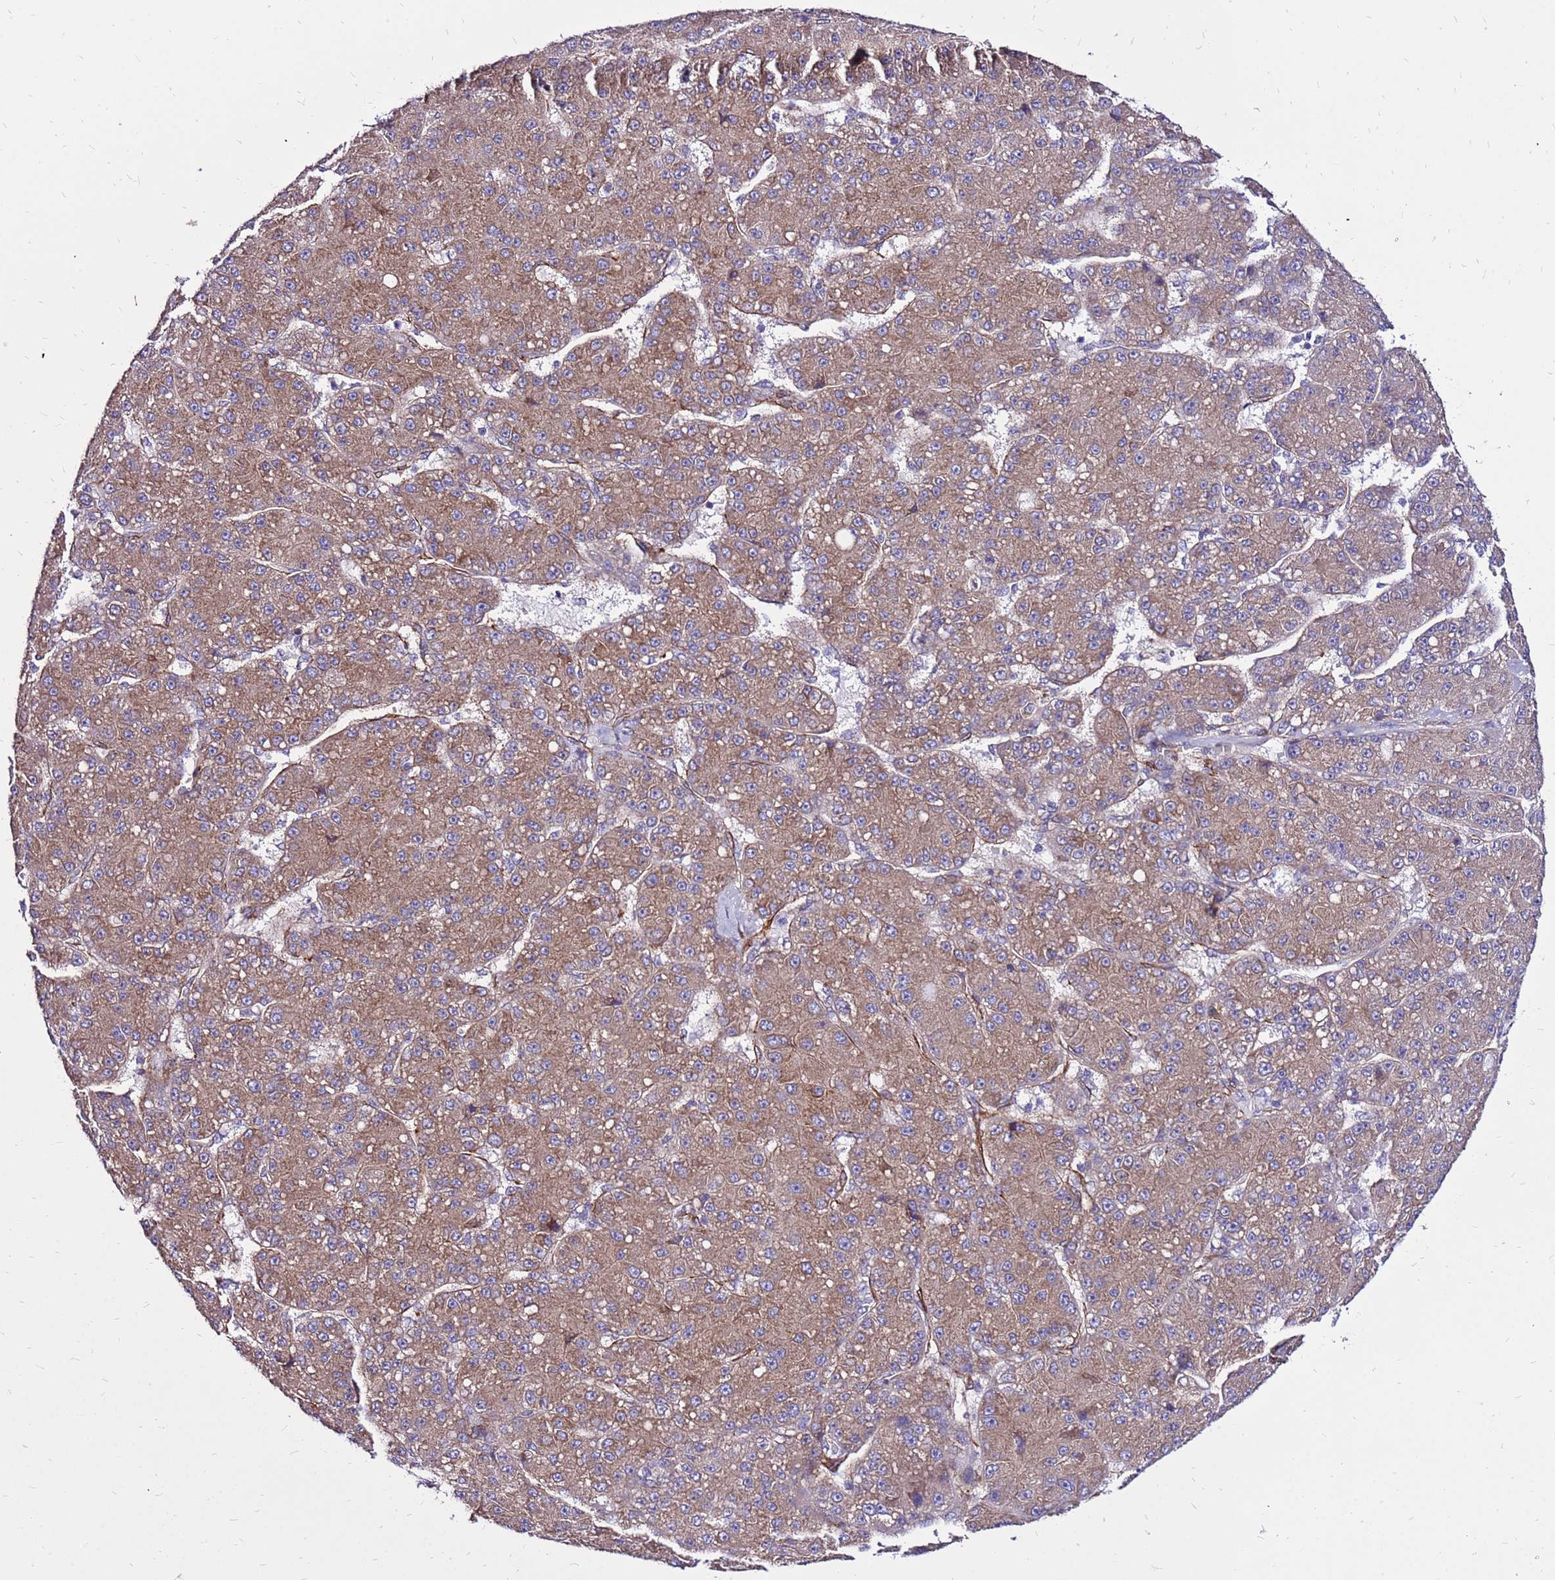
{"staining": {"intensity": "moderate", "quantity": ">75%", "location": "cytoplasmic/membranous"}, "tissue": "liver cancer", "cell_type": "Tumor cells", "image_type": "cancer", "snomed": [{"axis": "morphology", "description": "Carcinoma, Hepatocellular, NOS"}, {"axis": "topography", "description": "Liver"}], "caption": "Immunohistochemistry (IHC) of human liver cancer (hepatocellular carcinoma) displays medium levels of moderate cytoplasmic/membranous expression in about >75% of tumor cells.", "gene": "EI24", "patient": {"sex": "male", "age": 67}}